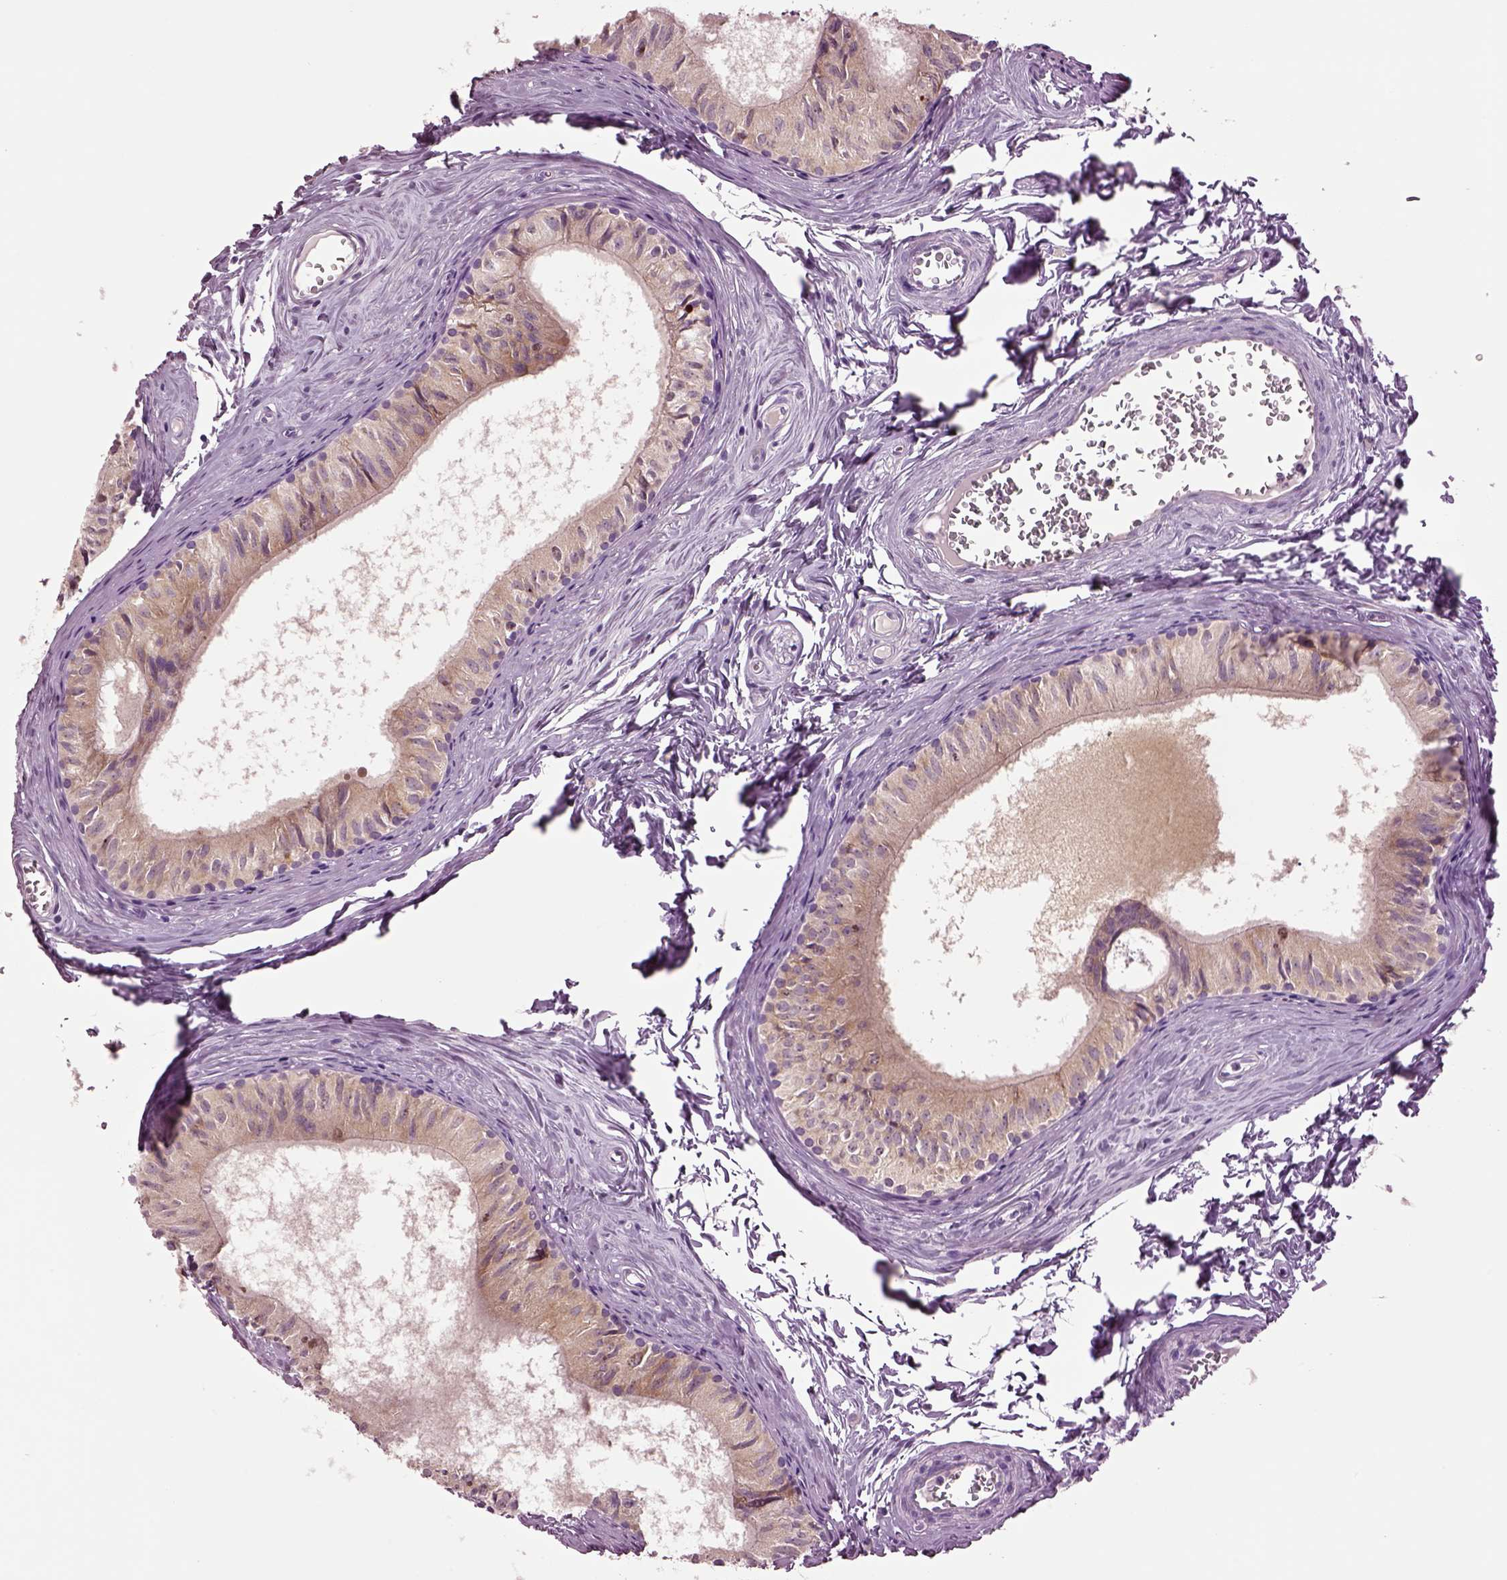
{"staining": {"intensity": "moderate", "quantity": ">75%", "location": "cytoplasmic/membranous"}, "tissue": "epididymis", "cell_type": "Glandular cells", "image_type": "normal", "snomed": [{"axis": "morphology", "description": "Normal tissue, NOS"}, {"axis": "topography", "description": "Epididymis"}], "caption": "Immunohistochemical staining of benign epididymis displays medium levels of moderate cytoplasmic/membranous expression in approximately >75% of glandular cells. (Brightfield microscopy of DAB IHC at high magnification).", "gene": "CLPSL1", "patient": {"sex": "male", "age": 52}}